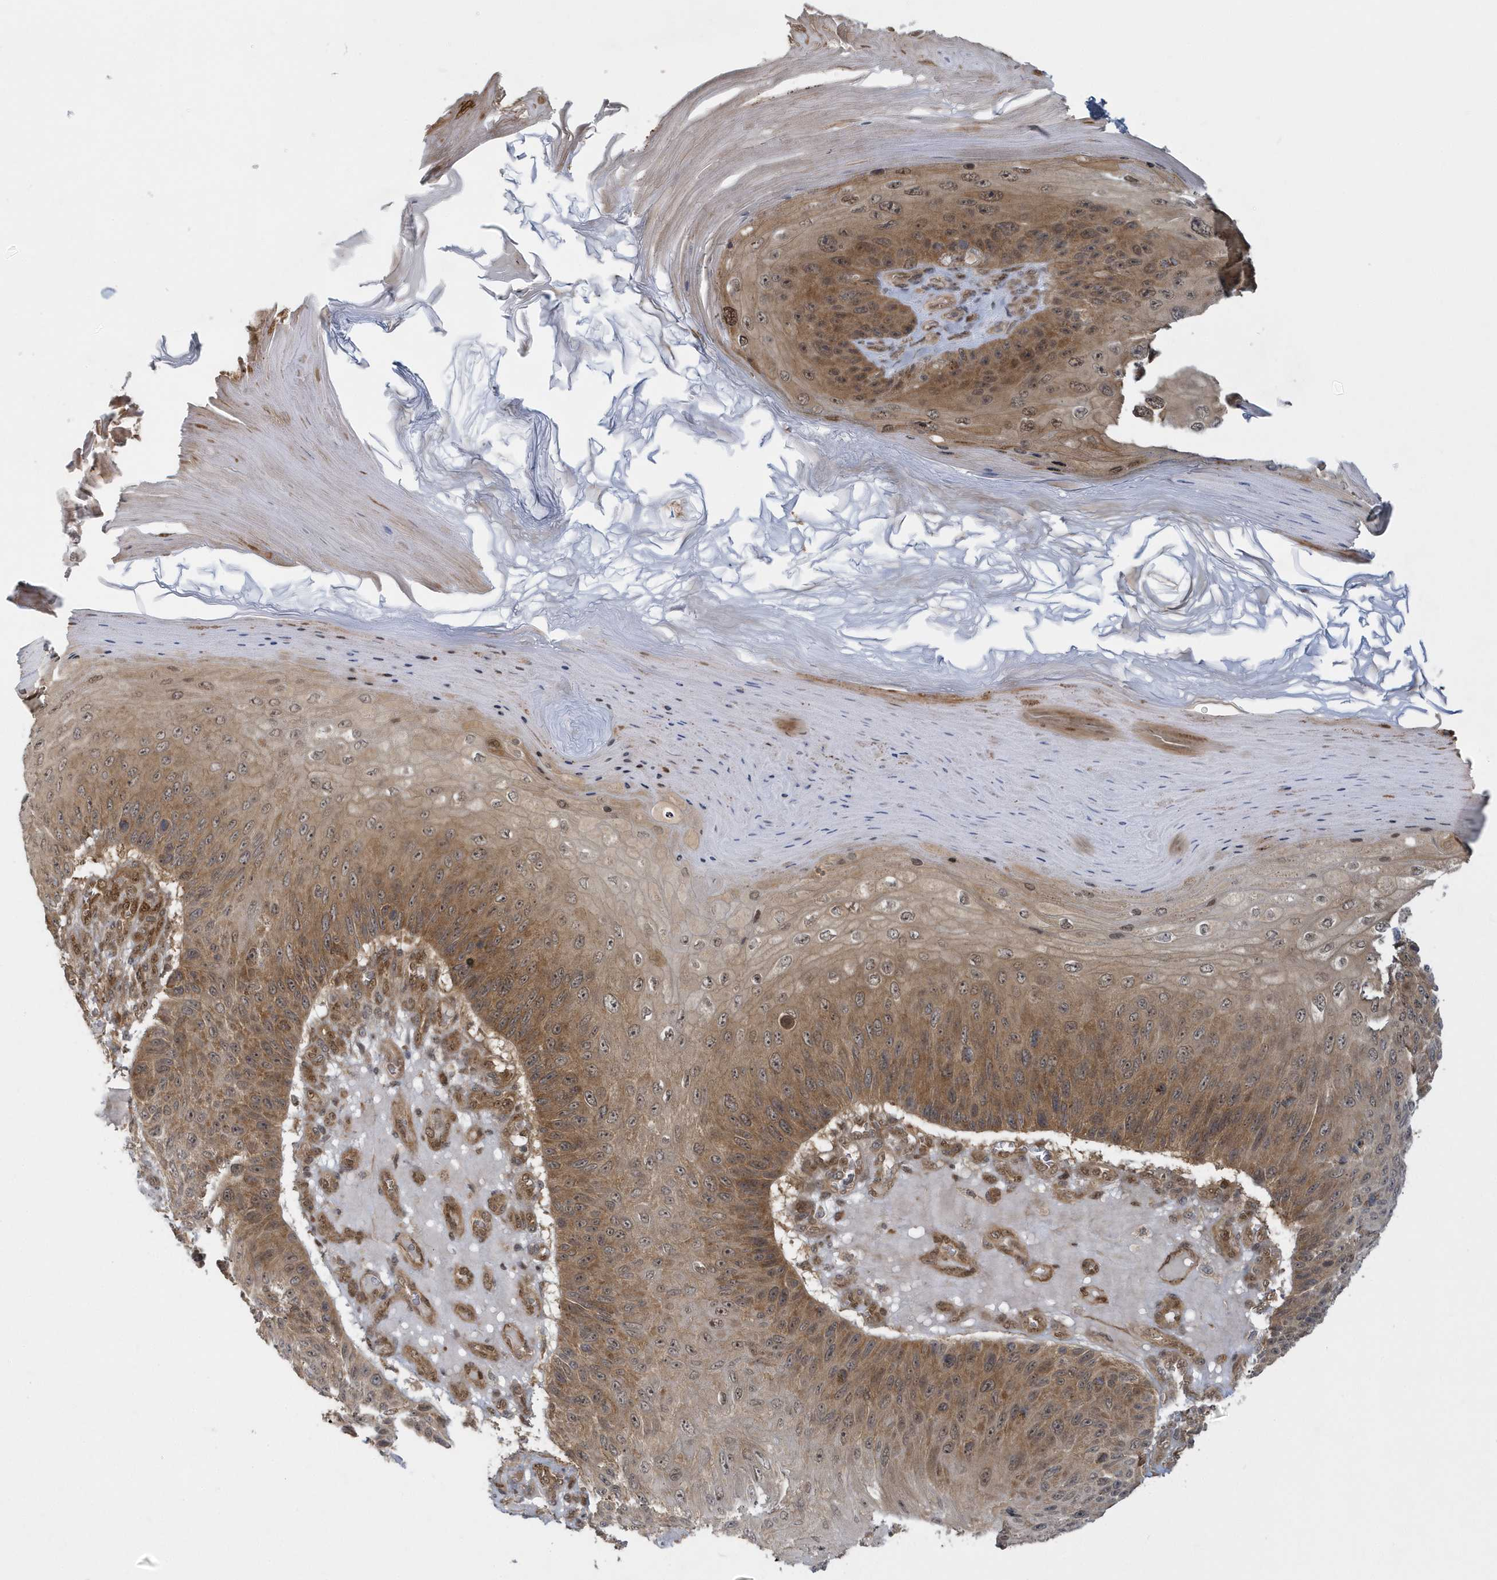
{"staining": {"intensity": "moderate", "quantity": ">75%", "location": "cytoplasmic/membranous"}, "tissue": "skin cancer", "cell_type": "Tumor cells", "image_type": "cancer", "snomed": [{"axis": "morphology", "description": "Squamous cell carcinoma, NOS"}, {"axis": "topography", "description": "Skin"}], "caption": "Immunohistochemistry (DAB (3,3'-diaminobenzidine)) staining of squamous cell carcinoma (skin) demonstrates moderate cytoplasmic/membranous protein expression in about >75% of tumor cells.", "gene": "ATG4A", "patient": {"sex": "female", "age": 88}}